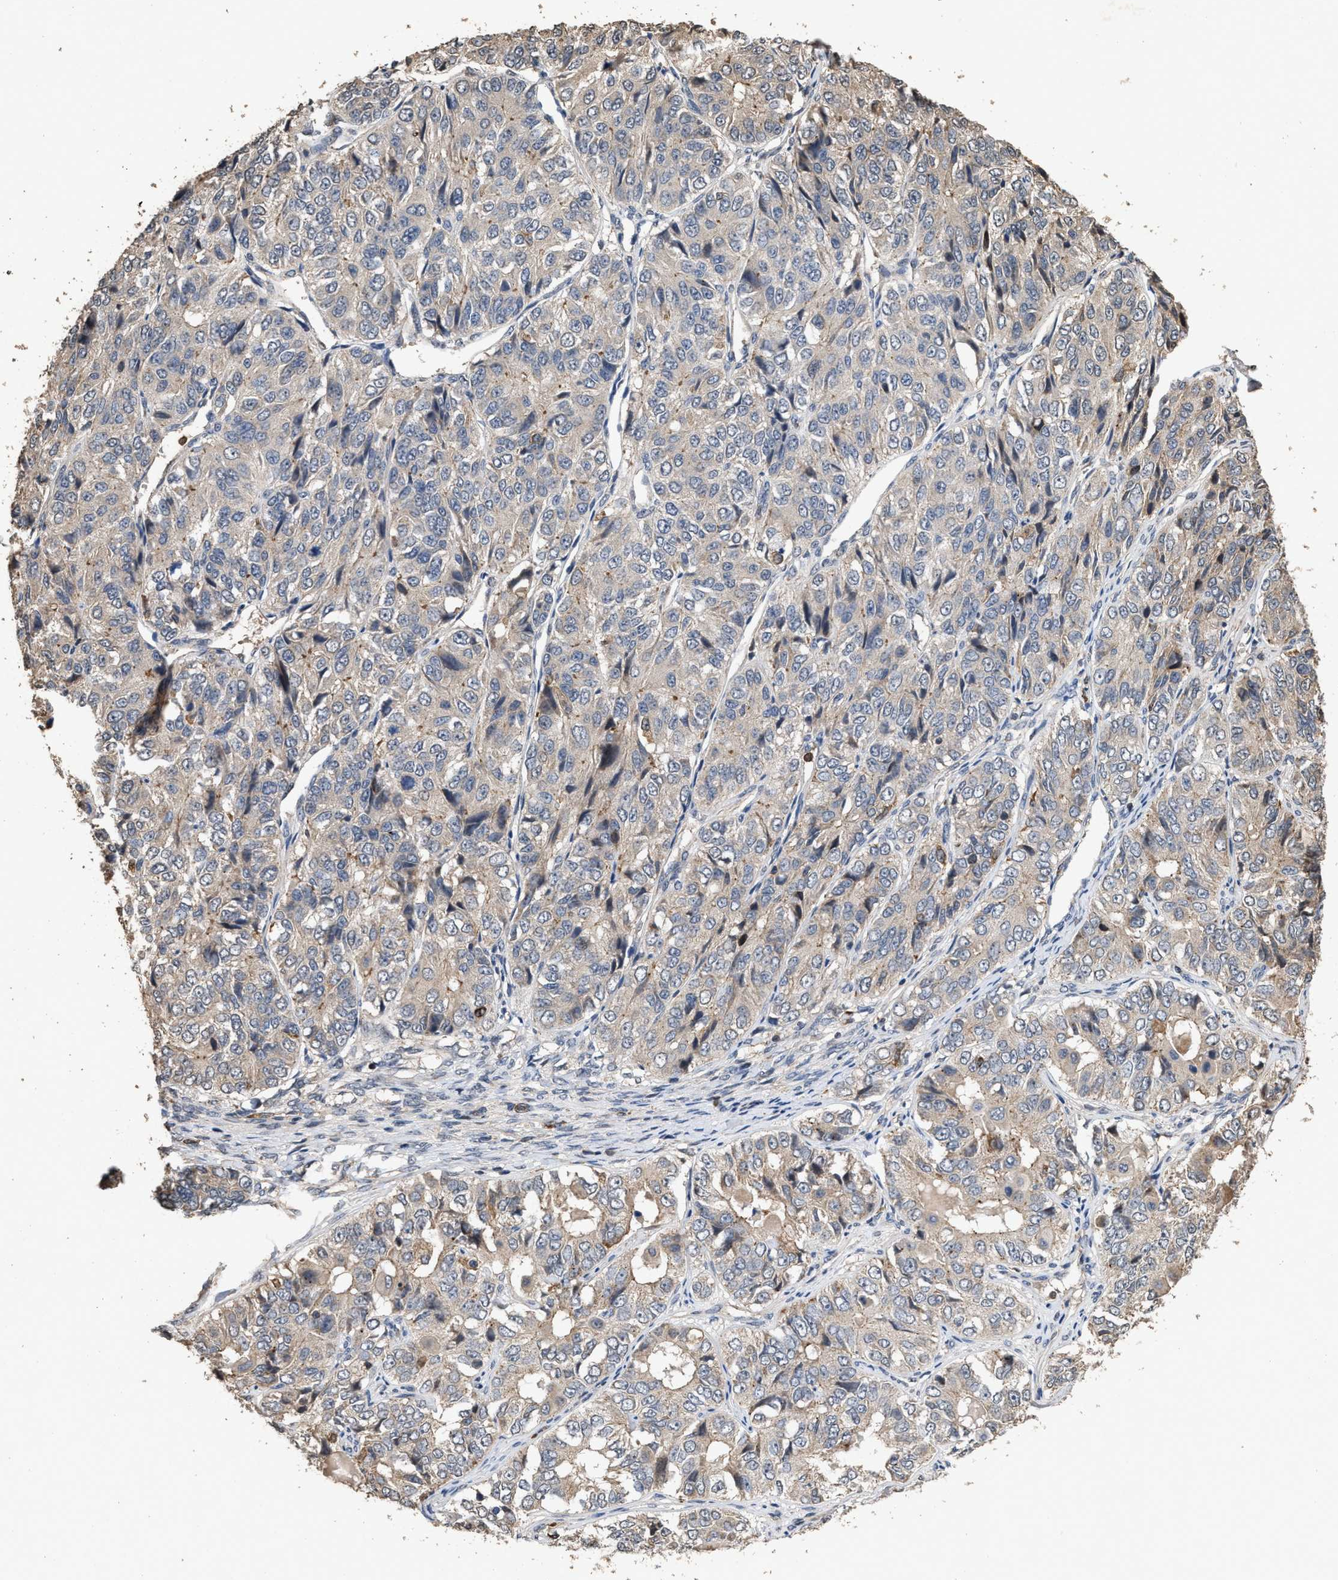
{"staining": {"intensity": "weak", "quantity": "25%-75%", "location": "cytoplasmic/membranous"}, "tissue": "ovarian cancer", "cell_type": "Tumor cells", "image_type": "cancer", "snomed": [{"axis": "morphology", "description": "Carcinoma, endometroid"}, {"axis": "topography", "description": "Ovary"}], "caption": "Human ovarian cancer stained with a brown dye reveals weak cytoplasmic/membranous positive staining in about 25%-75% of tumor cells.", "gene": "TDRKH", "patient": {"sex": "female", "age": 51}}